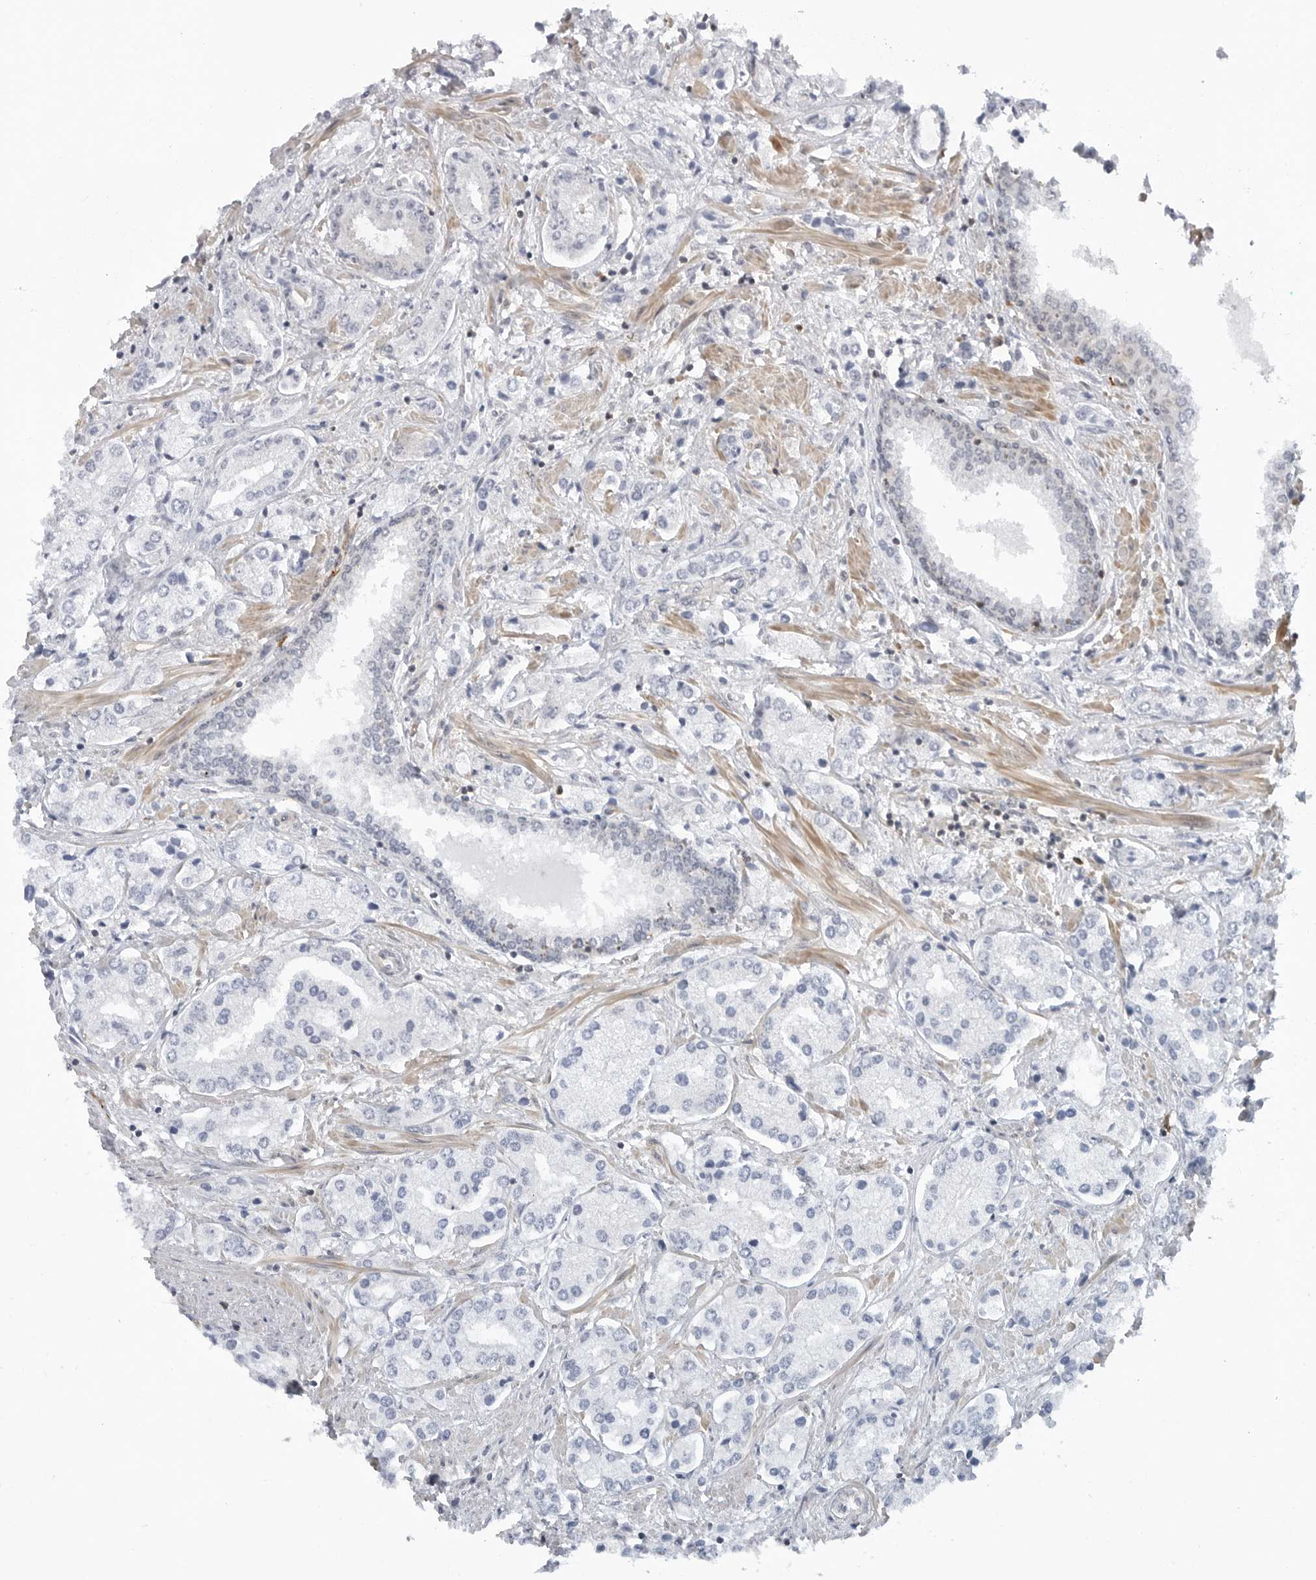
{"staining": {"intensity": "negative", "quantity": "none", "location": "none"}, "tissue": "prostate cancer", "cell_type": "Tumor cells", "image_type": "cancer", "snomed": [{"axis": "morphology", "description": "Adenocarcinoma, High grade"}, {"axis": "topography", "description": "Prostate"}], "caption": "Protein analysis of adenocarcinoma (high-grade) (prostate) reveals no significant expression in tumor cells.", "gene": "STXBP3", "patient": {"sex": "male", "age": 66}}